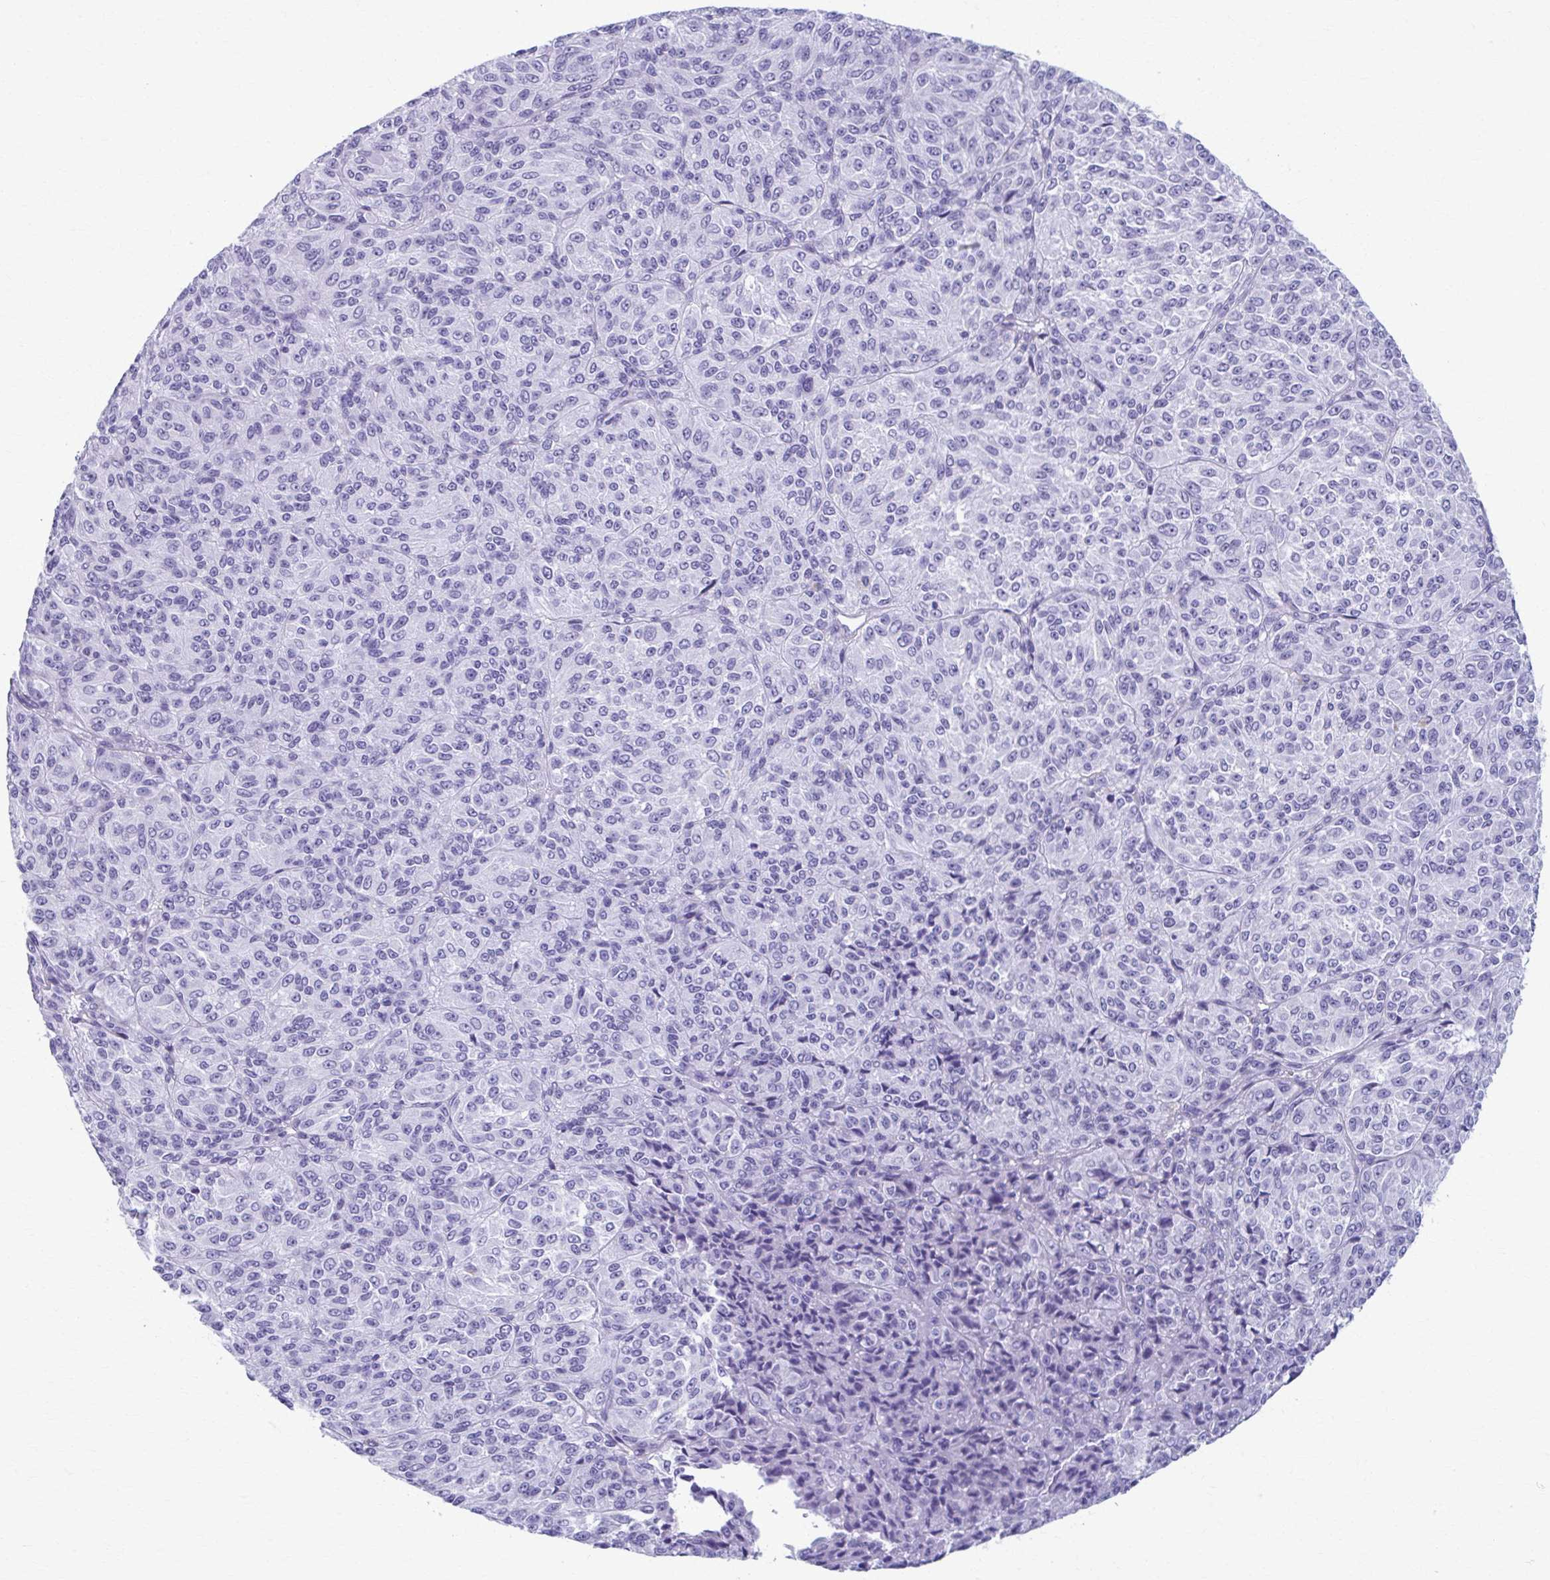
{"staining": {"intensity": "negative", "quantity": "none", "location": "none"}, "tissue": "melanoma", "cell_type": "Tumor cells", "image_type": "cancer", "snomed": [{"axis": "morphology", "description": "Malignant melanoma, Metastatic site"}, {"axis": "topography", "description": "Brain"}], "caption": "Melanoma was stained to show a protein in brown. There is no significant positivity in tumor cells.", "gene": "MPLKIP", "patient": {"sex": "female", "age": 56}}